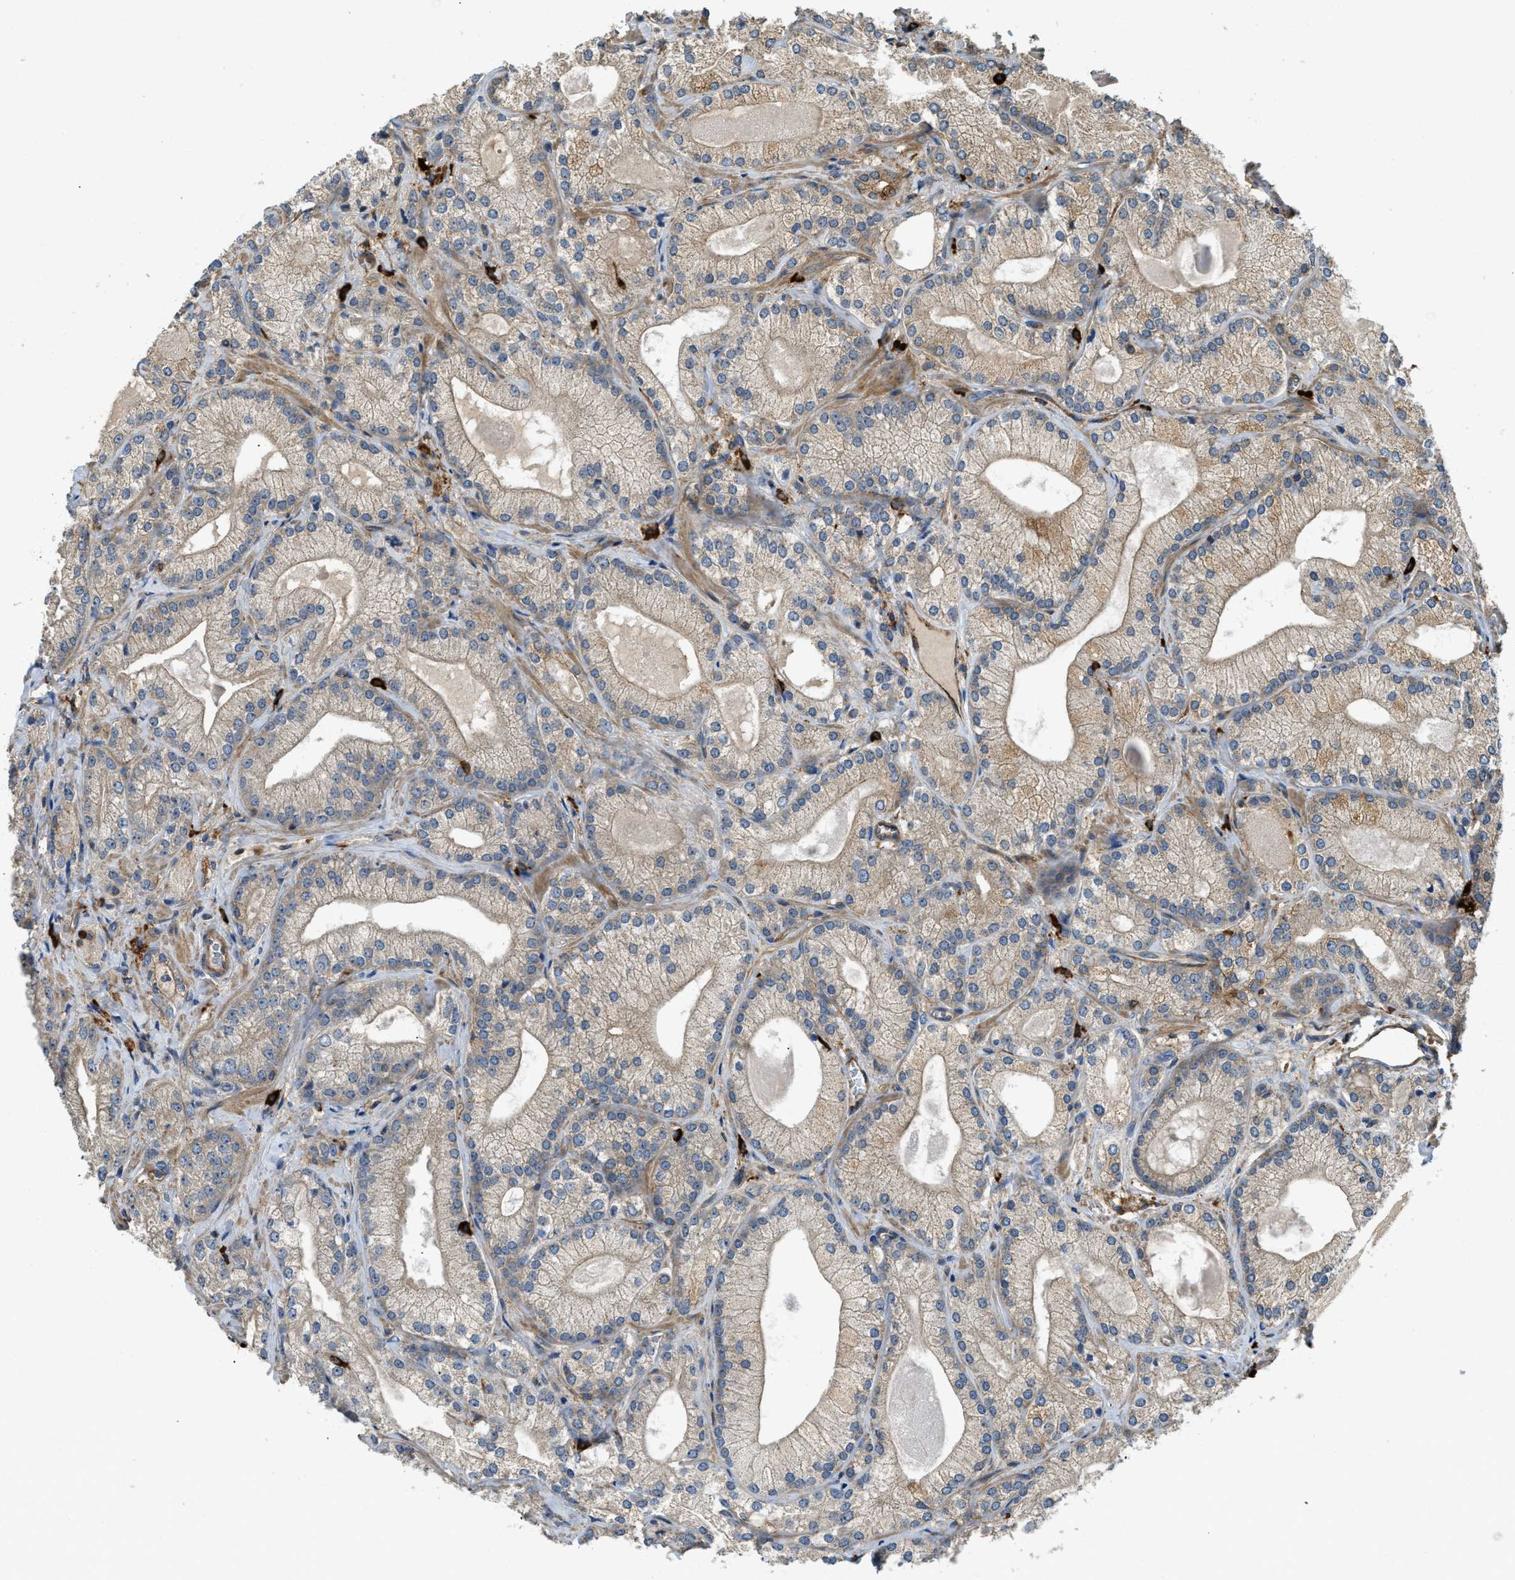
{"staining": {"intensity": "weak", "quantity": "25%-75%", "location": "cytoplasmic/membranous"}, "tissue": "prostate cancer", "cell_type": "Tumor cells", "image_type": "cancer", "snomed": [{"axis": "morphology", "description": "Adenocarcinoma, Low grade"}, {"axis": "topography", "description": "Prostate"}], "caption": "This is an image of immunohistochemistry staining of prostate cancer, which shows weak expression in the cytoplasmic/membranous of tumor cells.", "gene": "BAG4", "patient": {"sex": "male", "age": 65}}